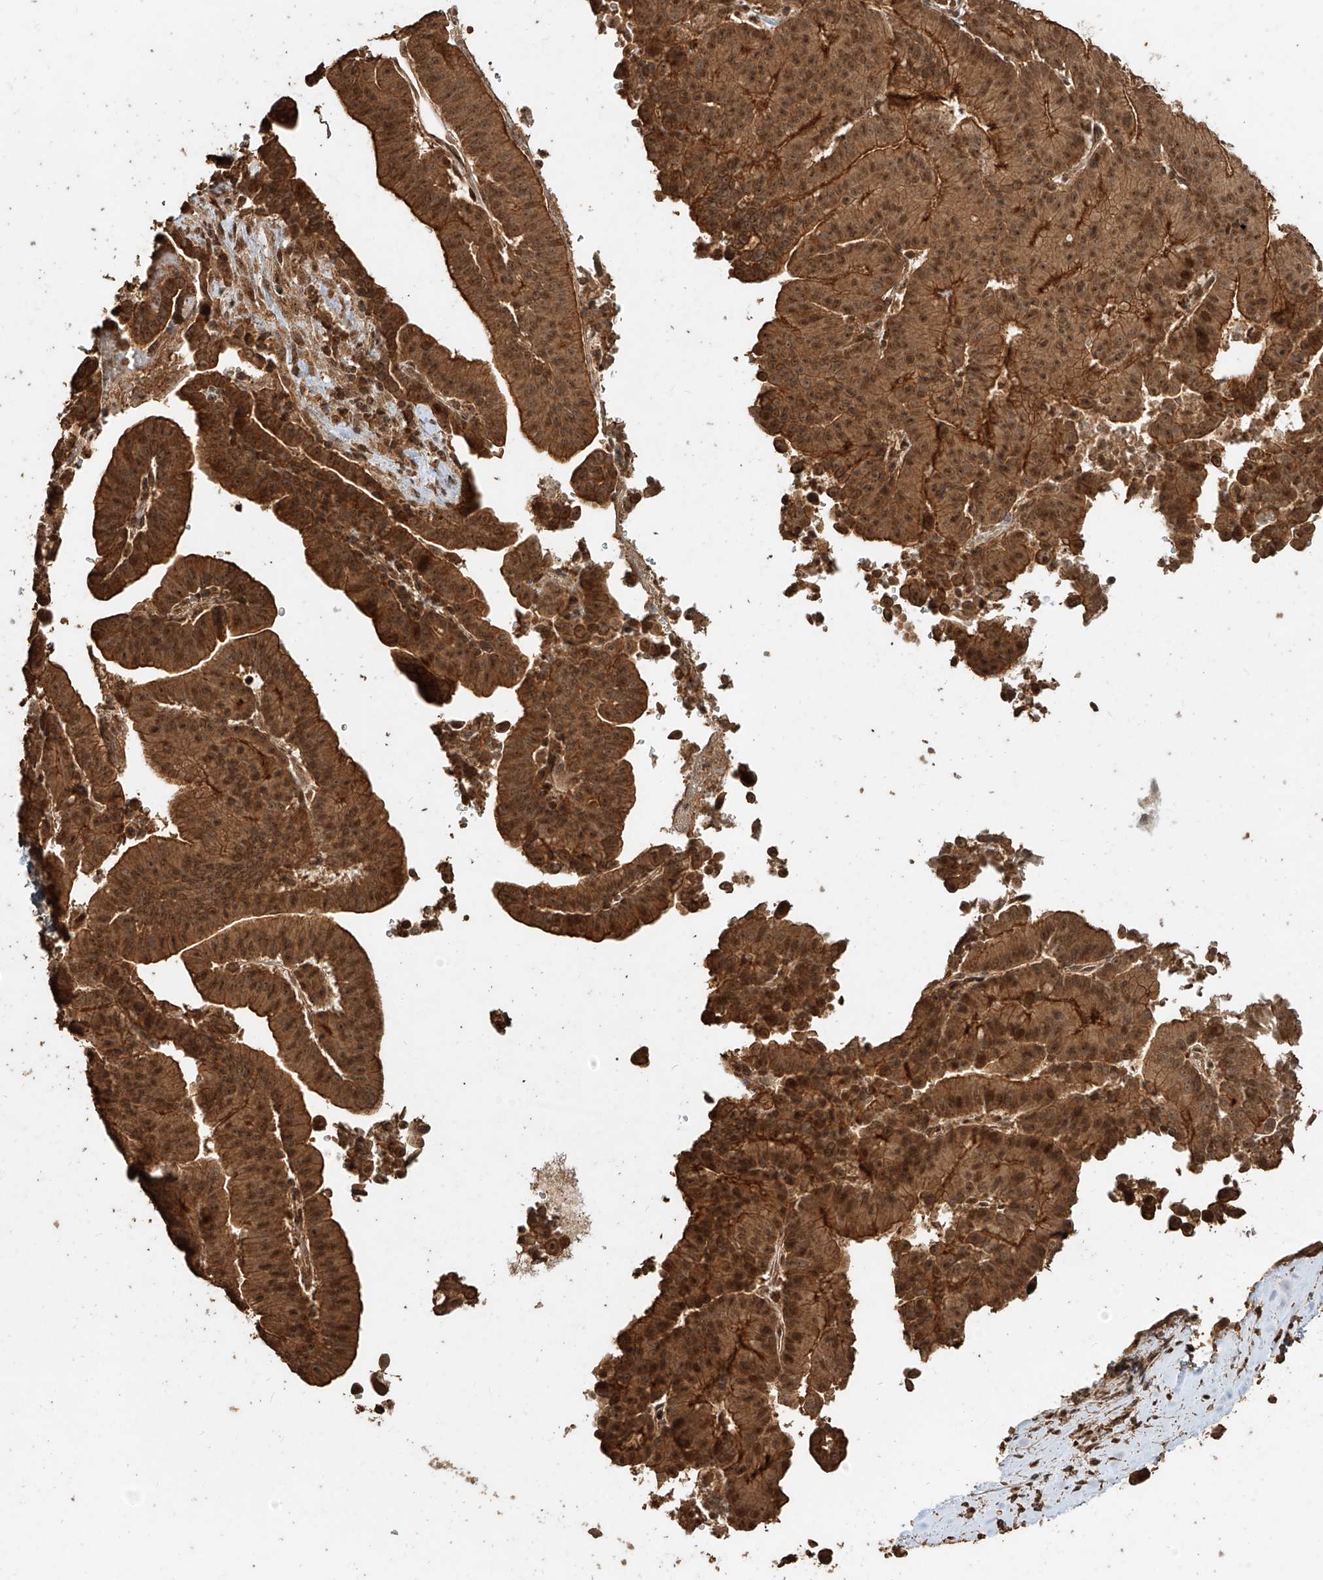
{"staining": {"intensity": "strong", "quantity": ">75%", "location": "cytoplasmic/membranous,nuclear"}, "tissue": "liver cancer", "cell_type": "Tumor cells", "image_type": "cancer", "snomed": [{"axis": "morphology", "description": "Cholangiocarcinoma"}, {"axis": "topography", "description": "Liver"}], "caption": "Immunohistochemical staining of cholangiocarcinoma (liver) exhibits strong cytoplasmic/membranous and nuclear protein positivity in about >75% of tumor cells. The staining is performed using DAB (3,3'-diaminobenzidine) brown chromogen to label protein expression. The nuclei are counter-stained blue using hematoxylin.", "gene": "ZNF660", "patient": {"sex": "female", "age": 75}}